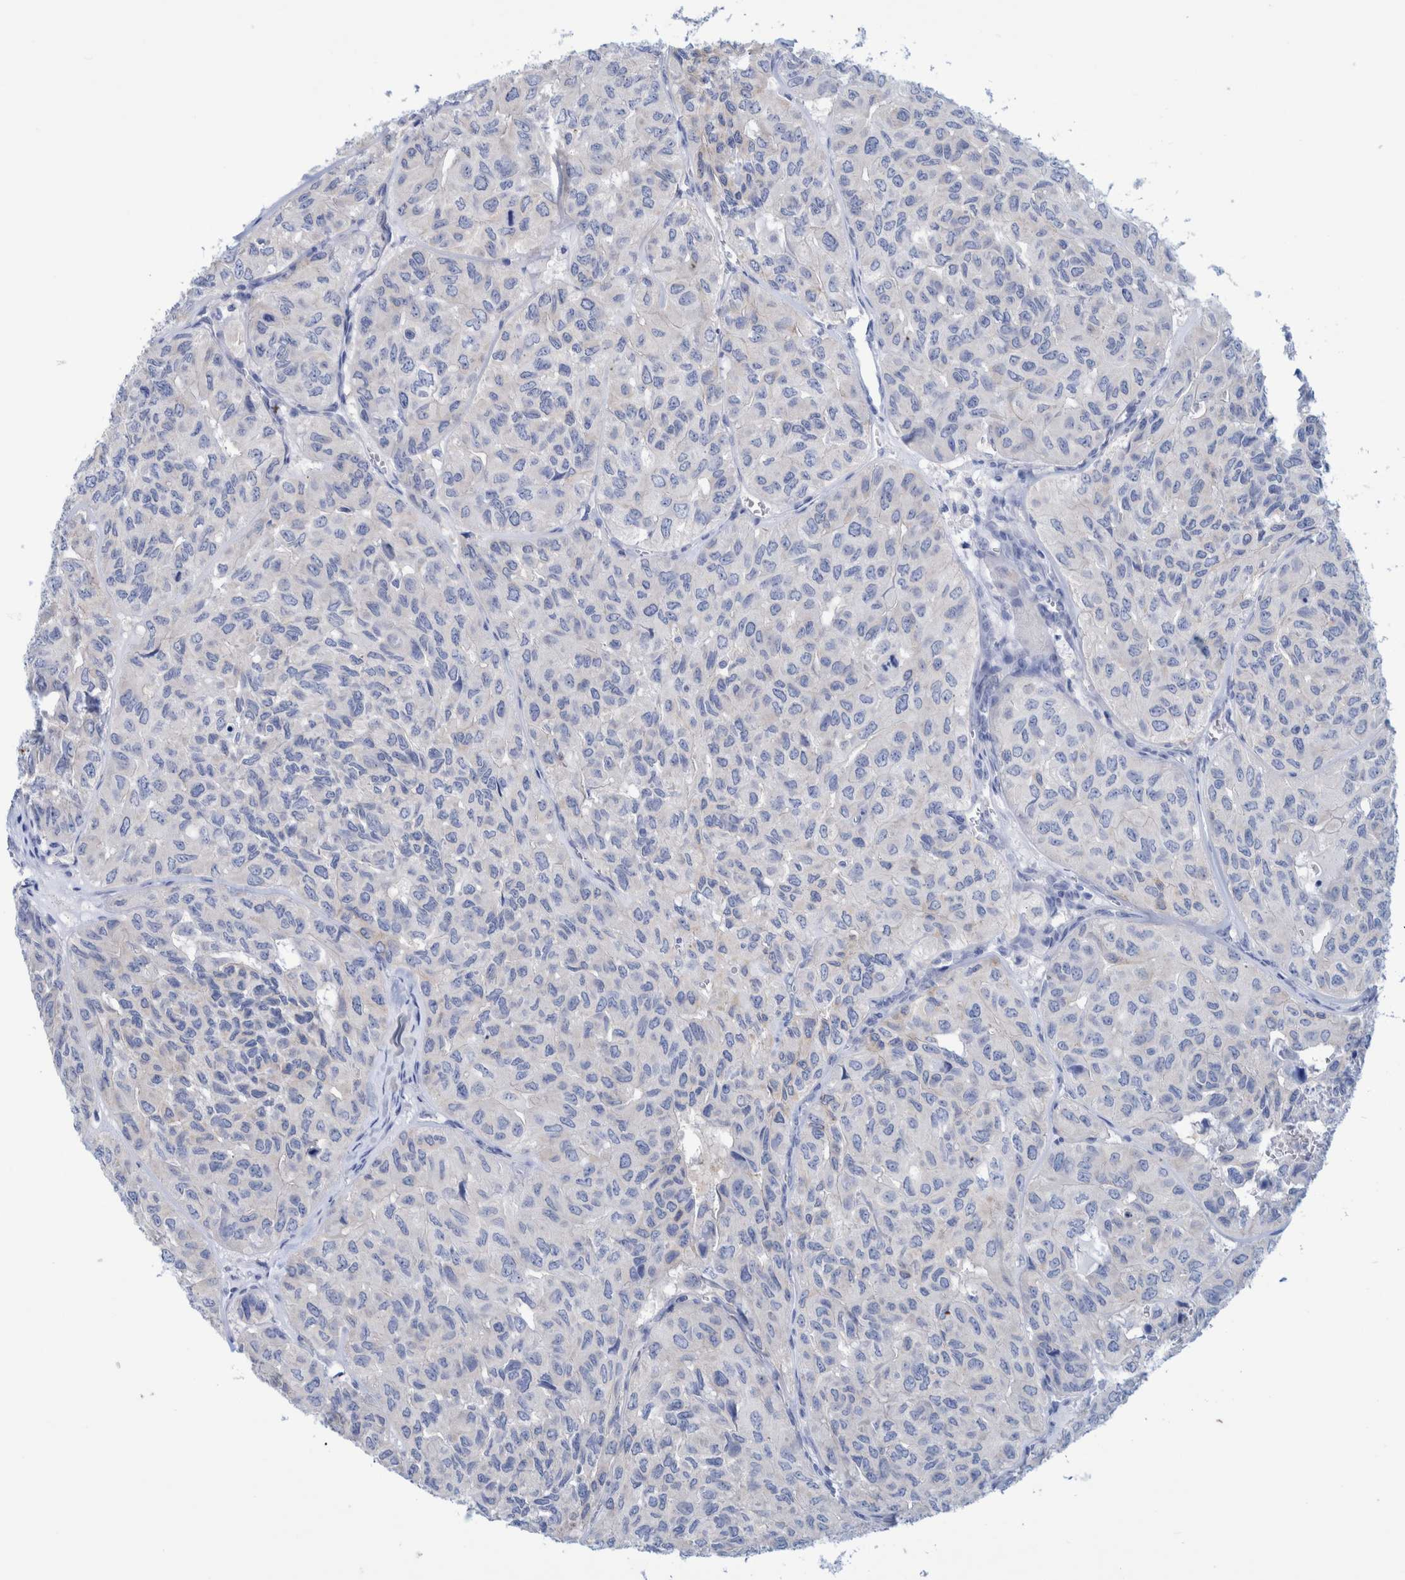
{"staining": {"intensity": "negative", "quantity": "none", "location": "none"}, "tissue": "head and neck cancer", "cell_type": "Tumor cells", "image_type": "cancer", "snomed": [{"axis": "morphology", "description": "Adenocarcinoma, NOS"}, {"axis": "topography", "description": "Salivary gland, NOS"}, {"axis": "topography", "description": "Head-Neck"}], "caption": "Immunohistochemistry histopathology image of neoplastic tissue: head and neck cancer stained with DAB reveals no significant protein positivity in tumor cells.", "gene": "PERP", "patient": {"sex": "female", "age": 76}}